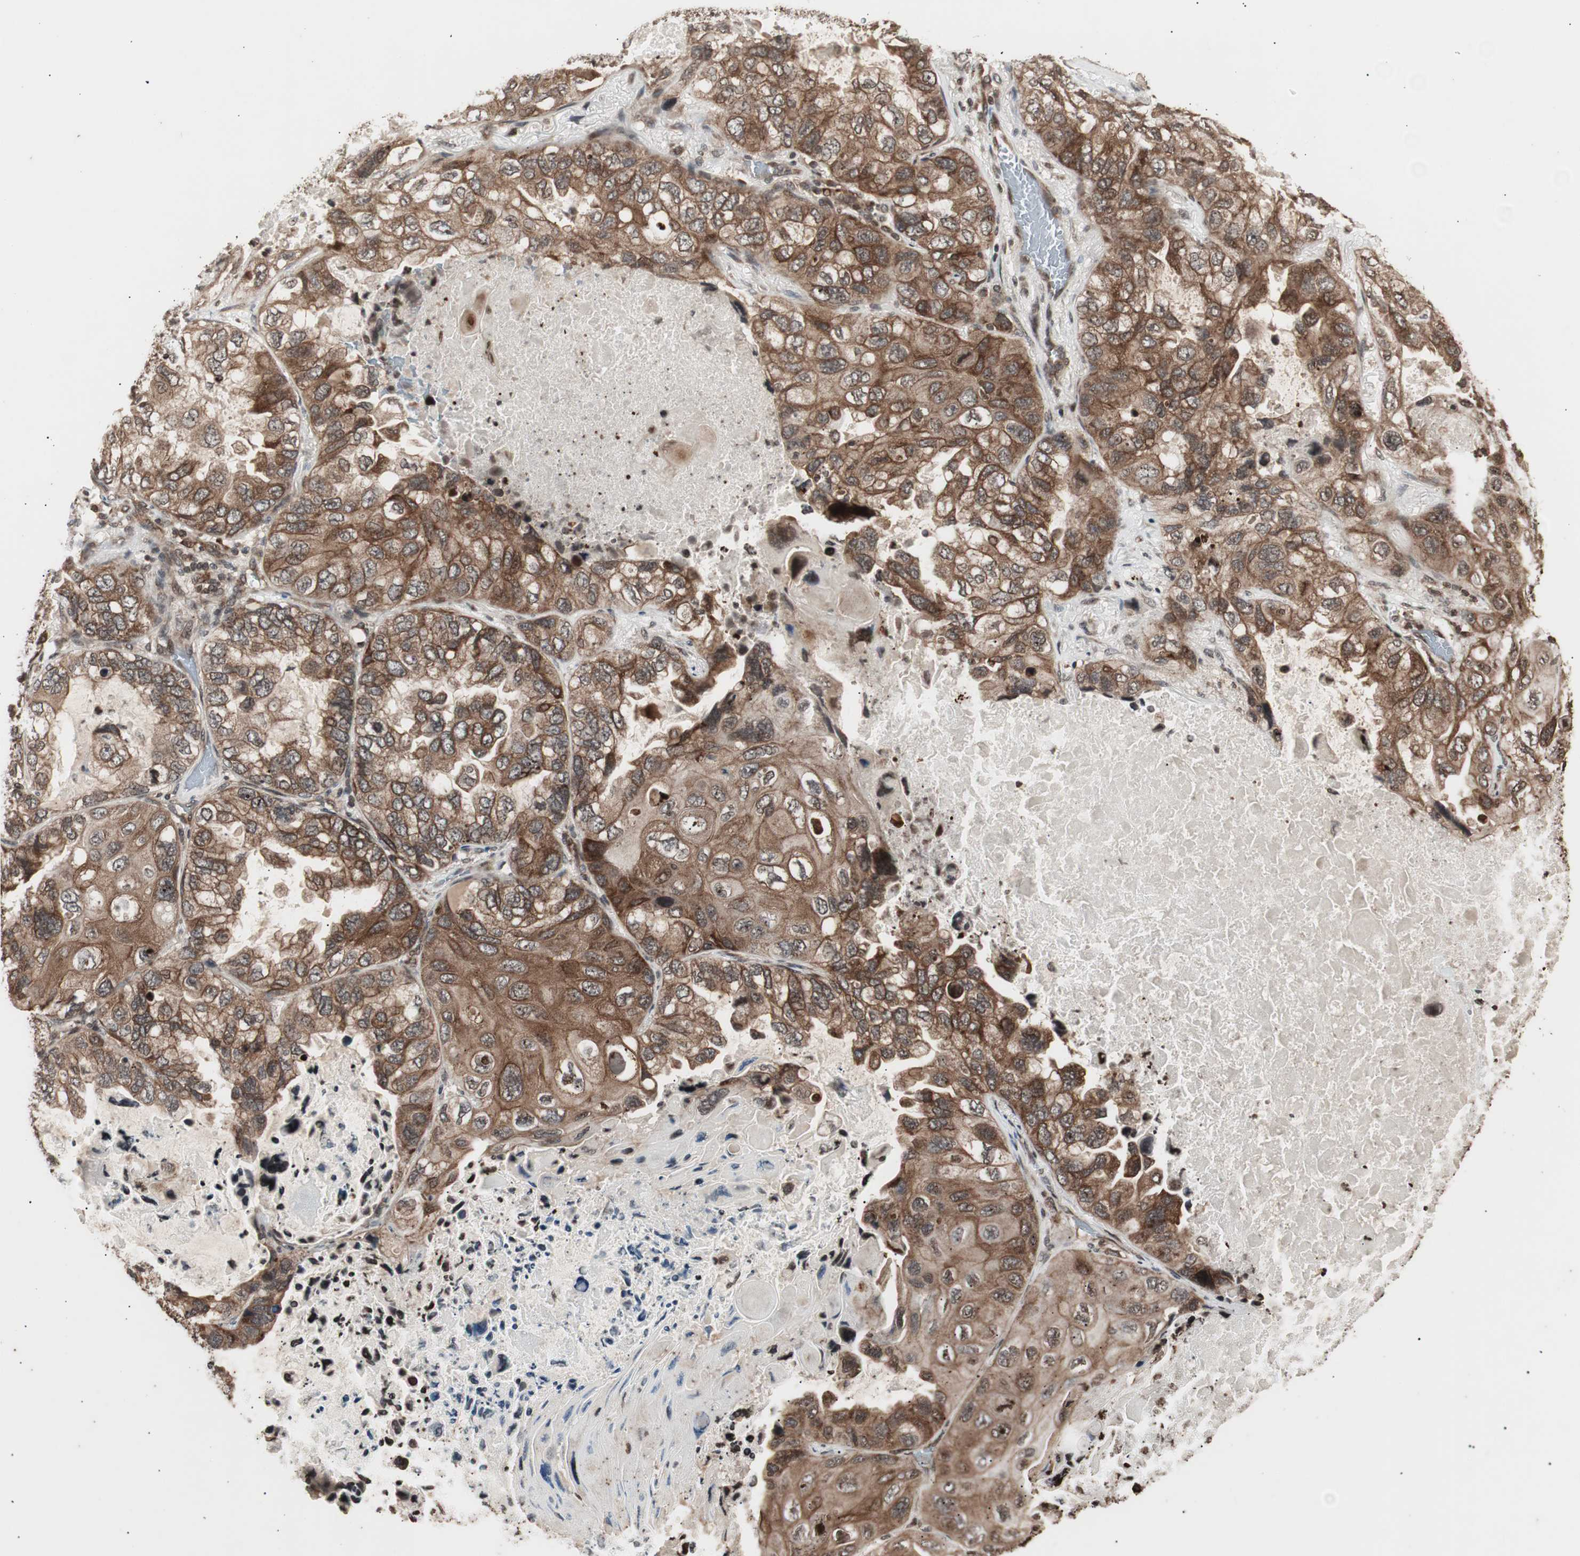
{"staining": {"intensity": "strong", "quantity": ">75%", "location": "cytoplasmic/membranous"}, "tissue": "lung cancer", "cell_type": "Tumor cells", "image_type": "cancer", "snomed": [{"axis": "morphology", "description": "Squamous cell carcinoma, NOS"}, {"axis": "topography", "description": "Lung"}], "caption": "Lung cancer stained with immunohistochemistry exhibits strong cytoplasmic/membranous expression in approximately >75% of tumor cells.", "gene": "ZFC3H1", "patient": {"sex": "female", "age": 73}}